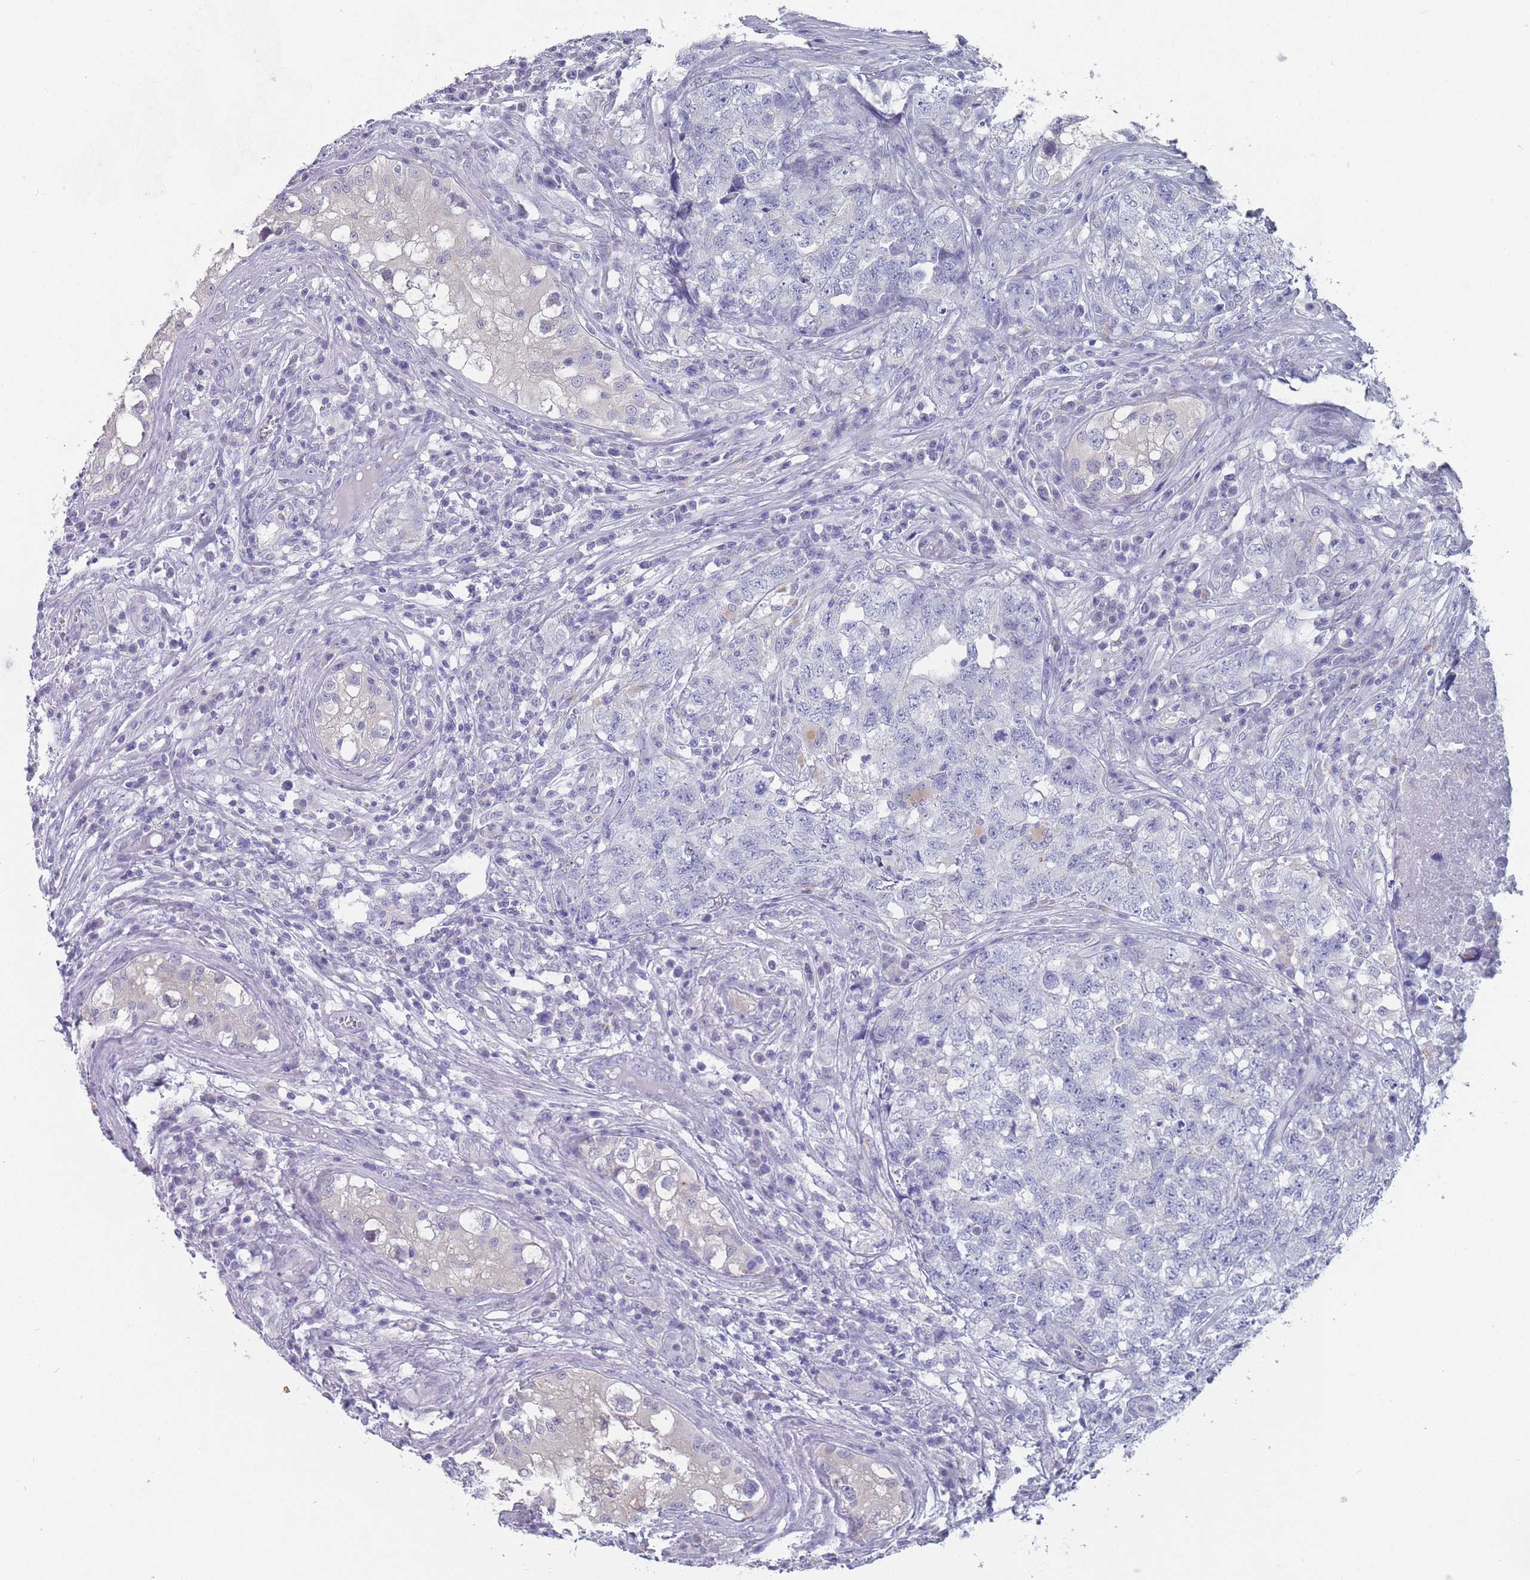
{"staining": {"intensity": "negative", "quantity": "none", "location": "none"}, "tissue": "testis cancer", "cell_type": "Tumor cells", "image_type": "cancer", "snomed": [{"axis": "morphology", "description": "Carcinoma, Embryonal, NOS"}, {"axis": "topography", "description": "Testis"}], "caption": "IHC image of neoplastic tissue: human embryonal carcinoma (testis) stained with DAB (3,3'-diaminobenzidine) demonstrates no significant protein positivity in tumor cells. The staining was performed using DAB to visualize the protein expression in brown, while the nuclei were stained in blue with hematoxylin (Magnification: 20x).", "gene": "CYP51A1", "patient": {"sex": "male", "age": 31}}